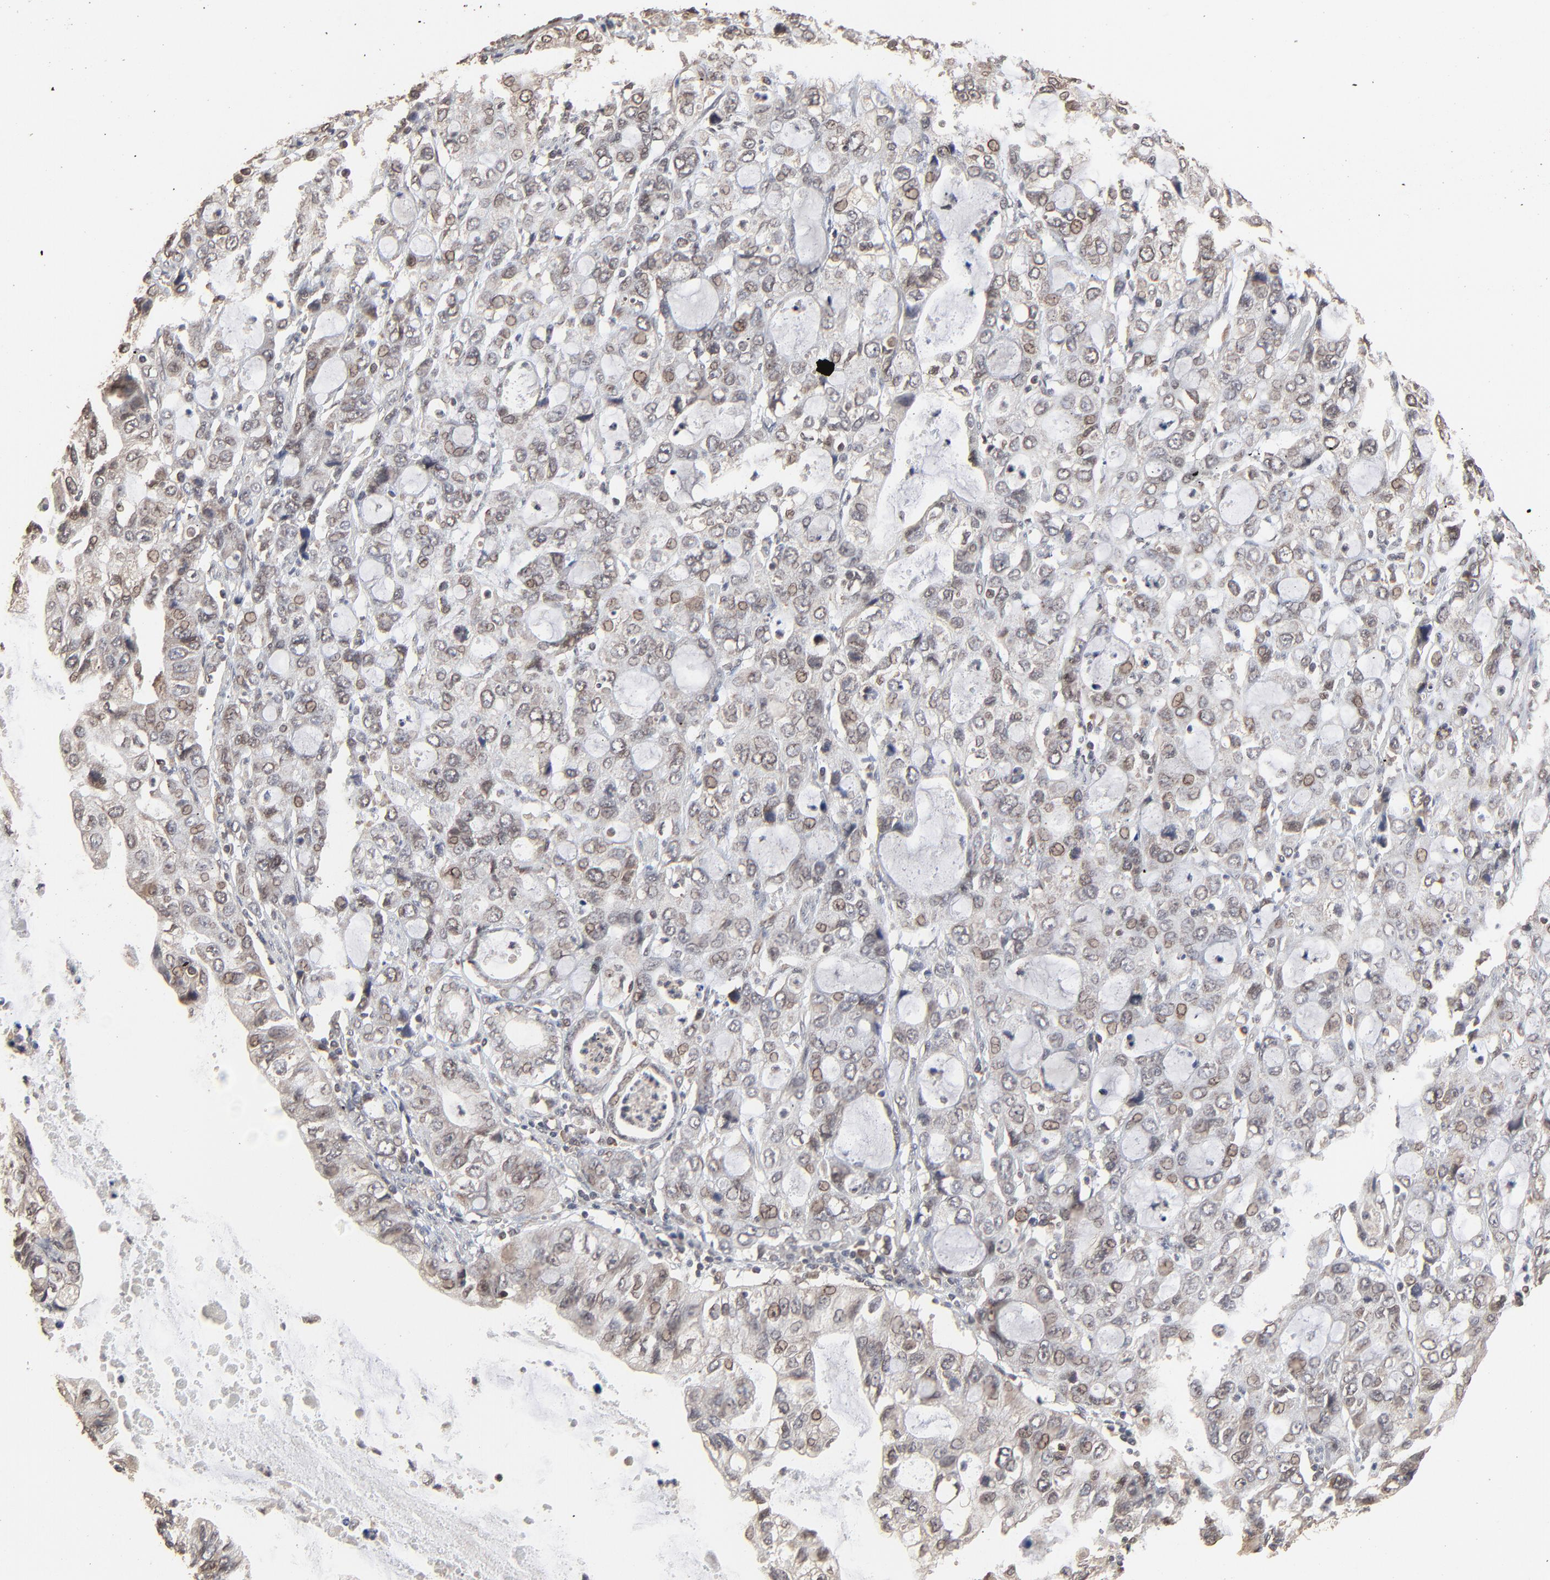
{"staining": {"intensity": "weak", "quantity": "25%-75%", "location": "cytoplasmic/membranous,nuclear"}, "tissue": "stomach cancer", "cell_type": "Tumor cells", "image_type": "cancer", "snomed": [{"axis": "morphology", "description": "Adenocarcinoma, NOS"}, {"axis": "topography", "description": "Stomach, upper"}], "caption": "A brown stain highlights weak cytoplasmic/membranous and nuclear positivity of a protein in adenocarcinoma (stomach) tumor cells.", "gene": "FAM227A", "patient": {"sex": "female", "age": 52}}